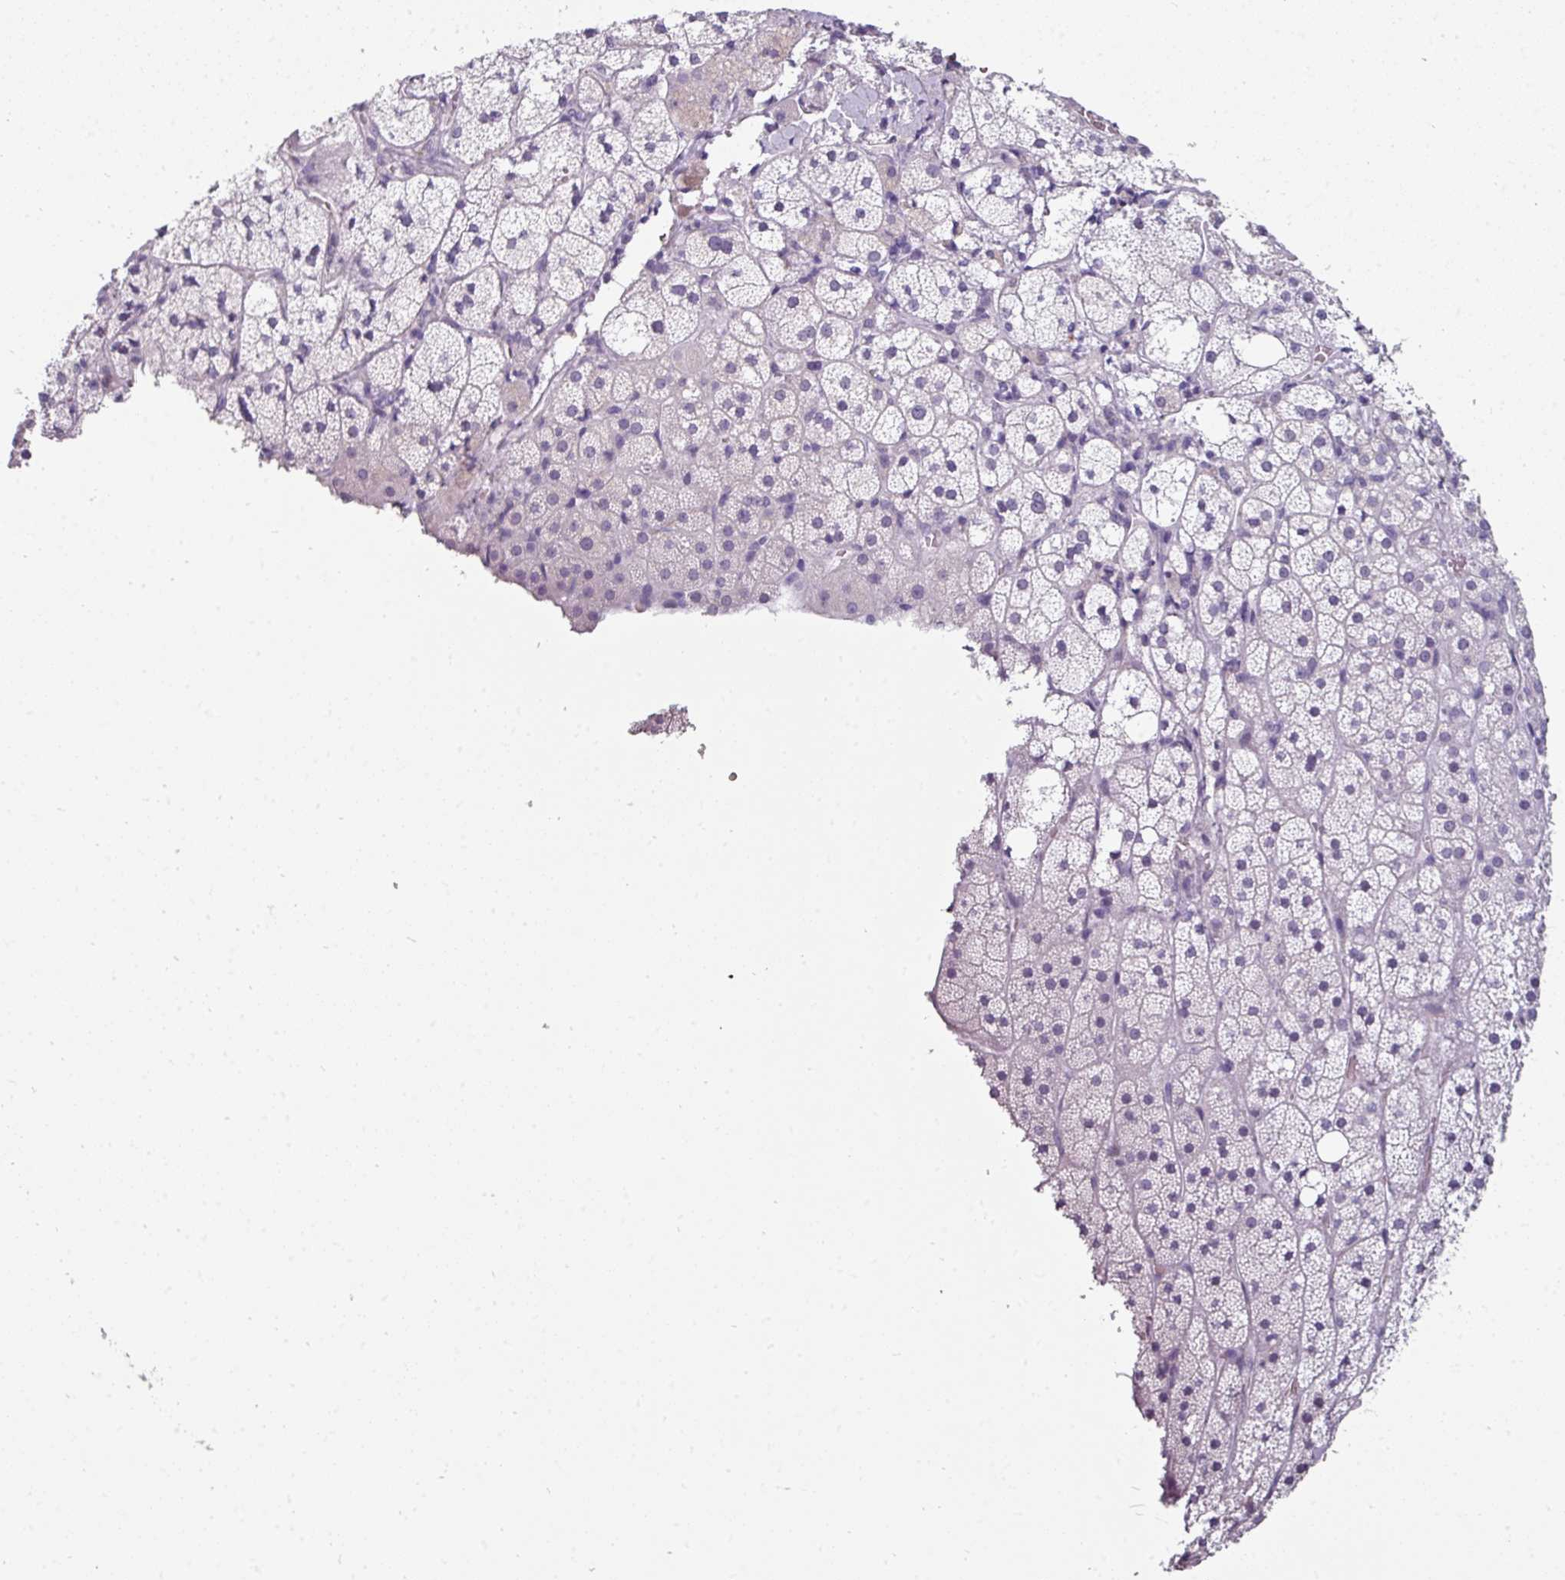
{"staining": {"intensity": "negative", "quantity": "none", "location": "none"}, "tissue": "adrenal gland", "cell_type": "Glandular cells", "image_type": "normal", "snomed": [{"axis": "morphology", "description": "Normal tissue, NOS"}, {"axis": "topography", "description": "Adrenal gland"}], "caption": "Glandular cells are negative for brown protein staining in normal adrenal gland. (Brightfield microscopy of DAB IHC at high magnification).", "gene": "EYA3", "patient": {"sex": "male", "age": 53}}